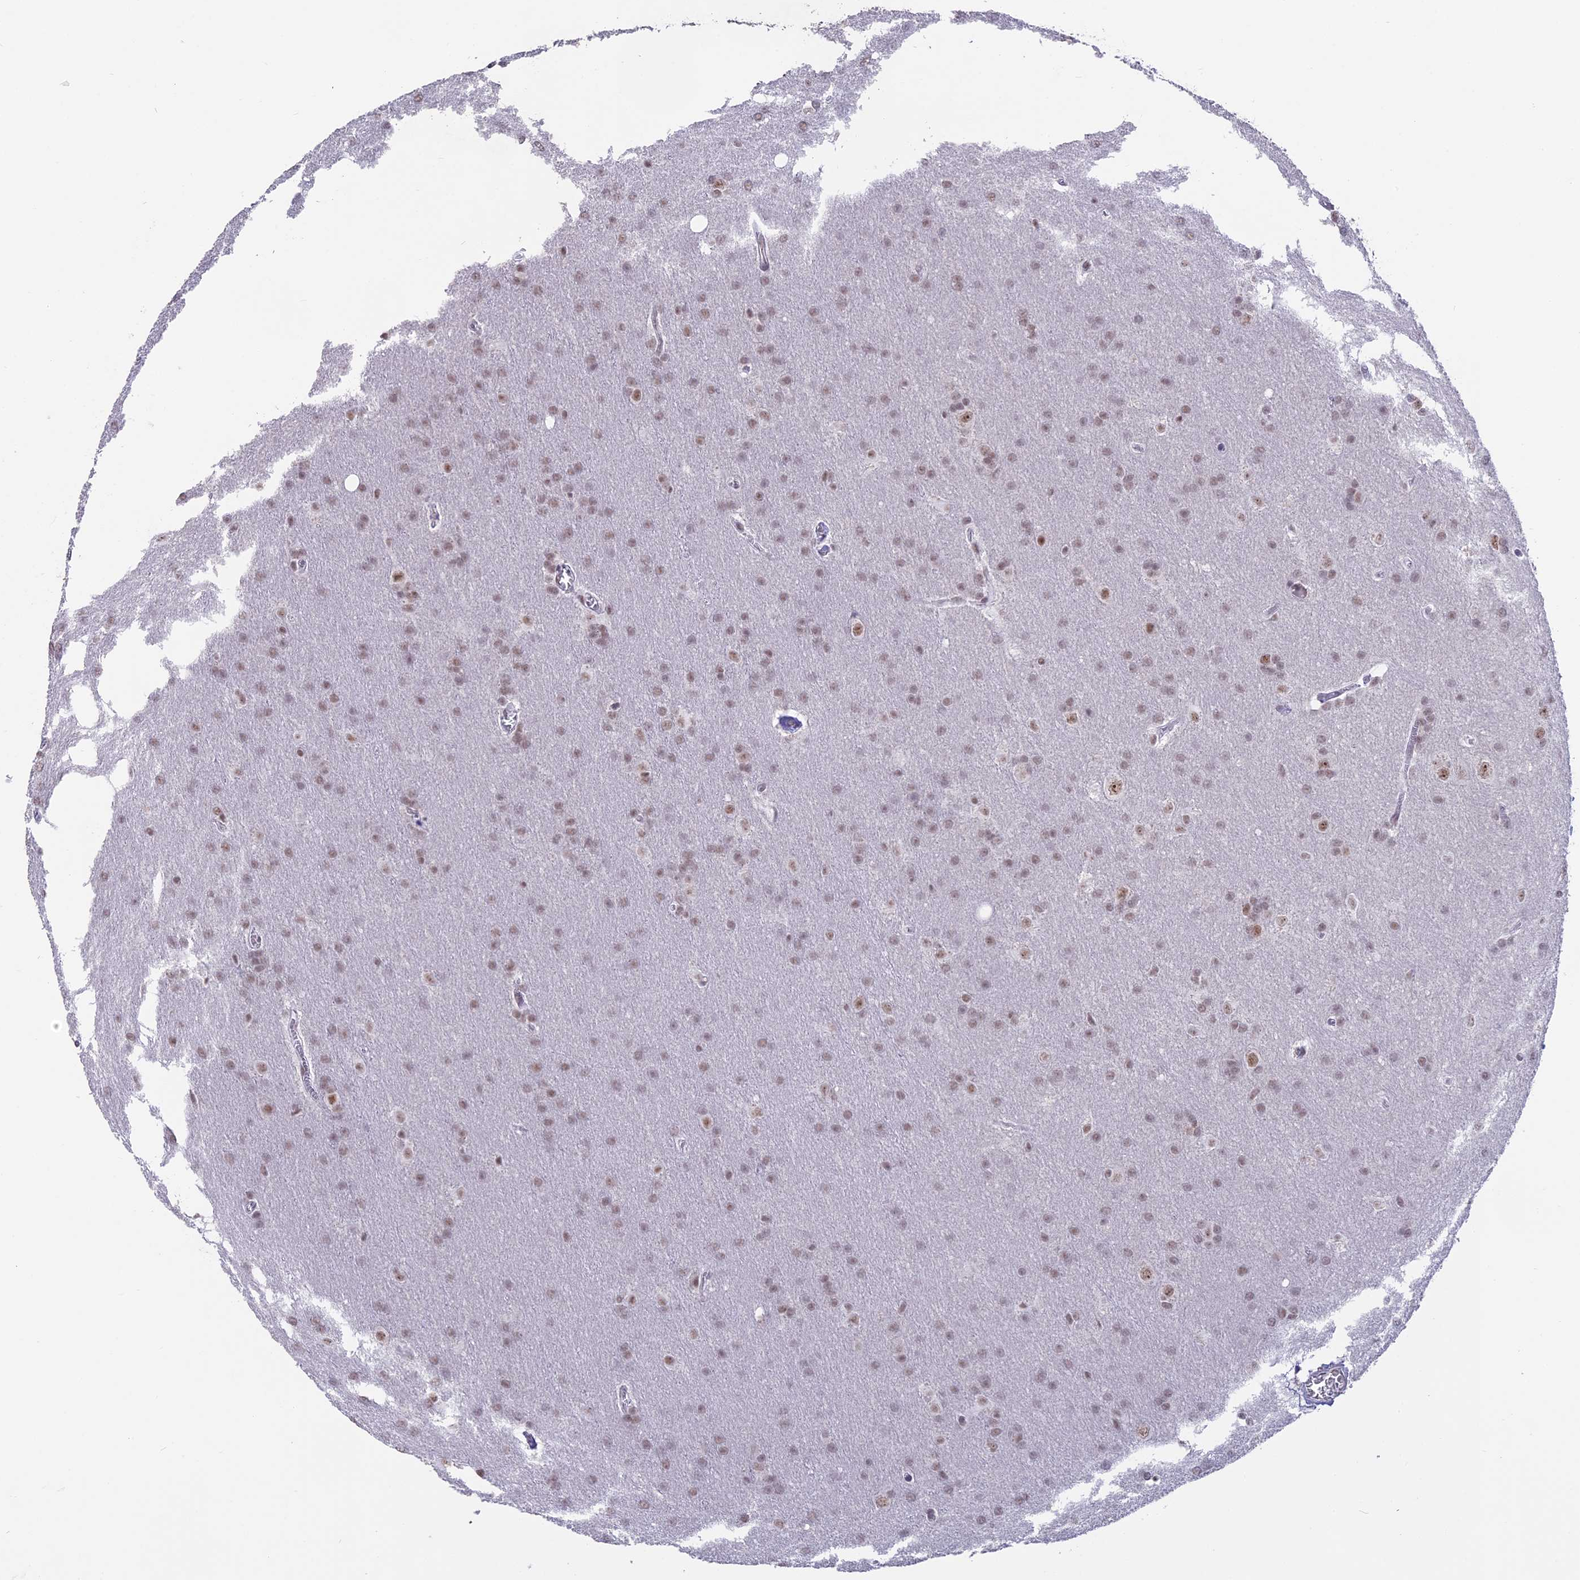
{"staining": {"intensity": "weak", "quantity": ">75%", "location": "nuclear"}, "tissue": "glioma", "cell_type": "Tumor cells", "image_type": "cancer", "snomed": [{"axis": "morphology", "description": "Glioma, malignant, Low grade"}, {"axis": "topography", "description": "Brain"}], "caption": "High-magnification brightfield microscopy of glioma stained with DAB (3,3'-diaminobenzidine) (brown) and counterstained with hematoxylin (blue). tumor cells exhibit weak nuclear staining is present in about>75% of cells. The protein is shown in brown color, while the nuclei are stained blue.", "gene": "SETD2", "patient": {"sex": "female", "age": 32}}